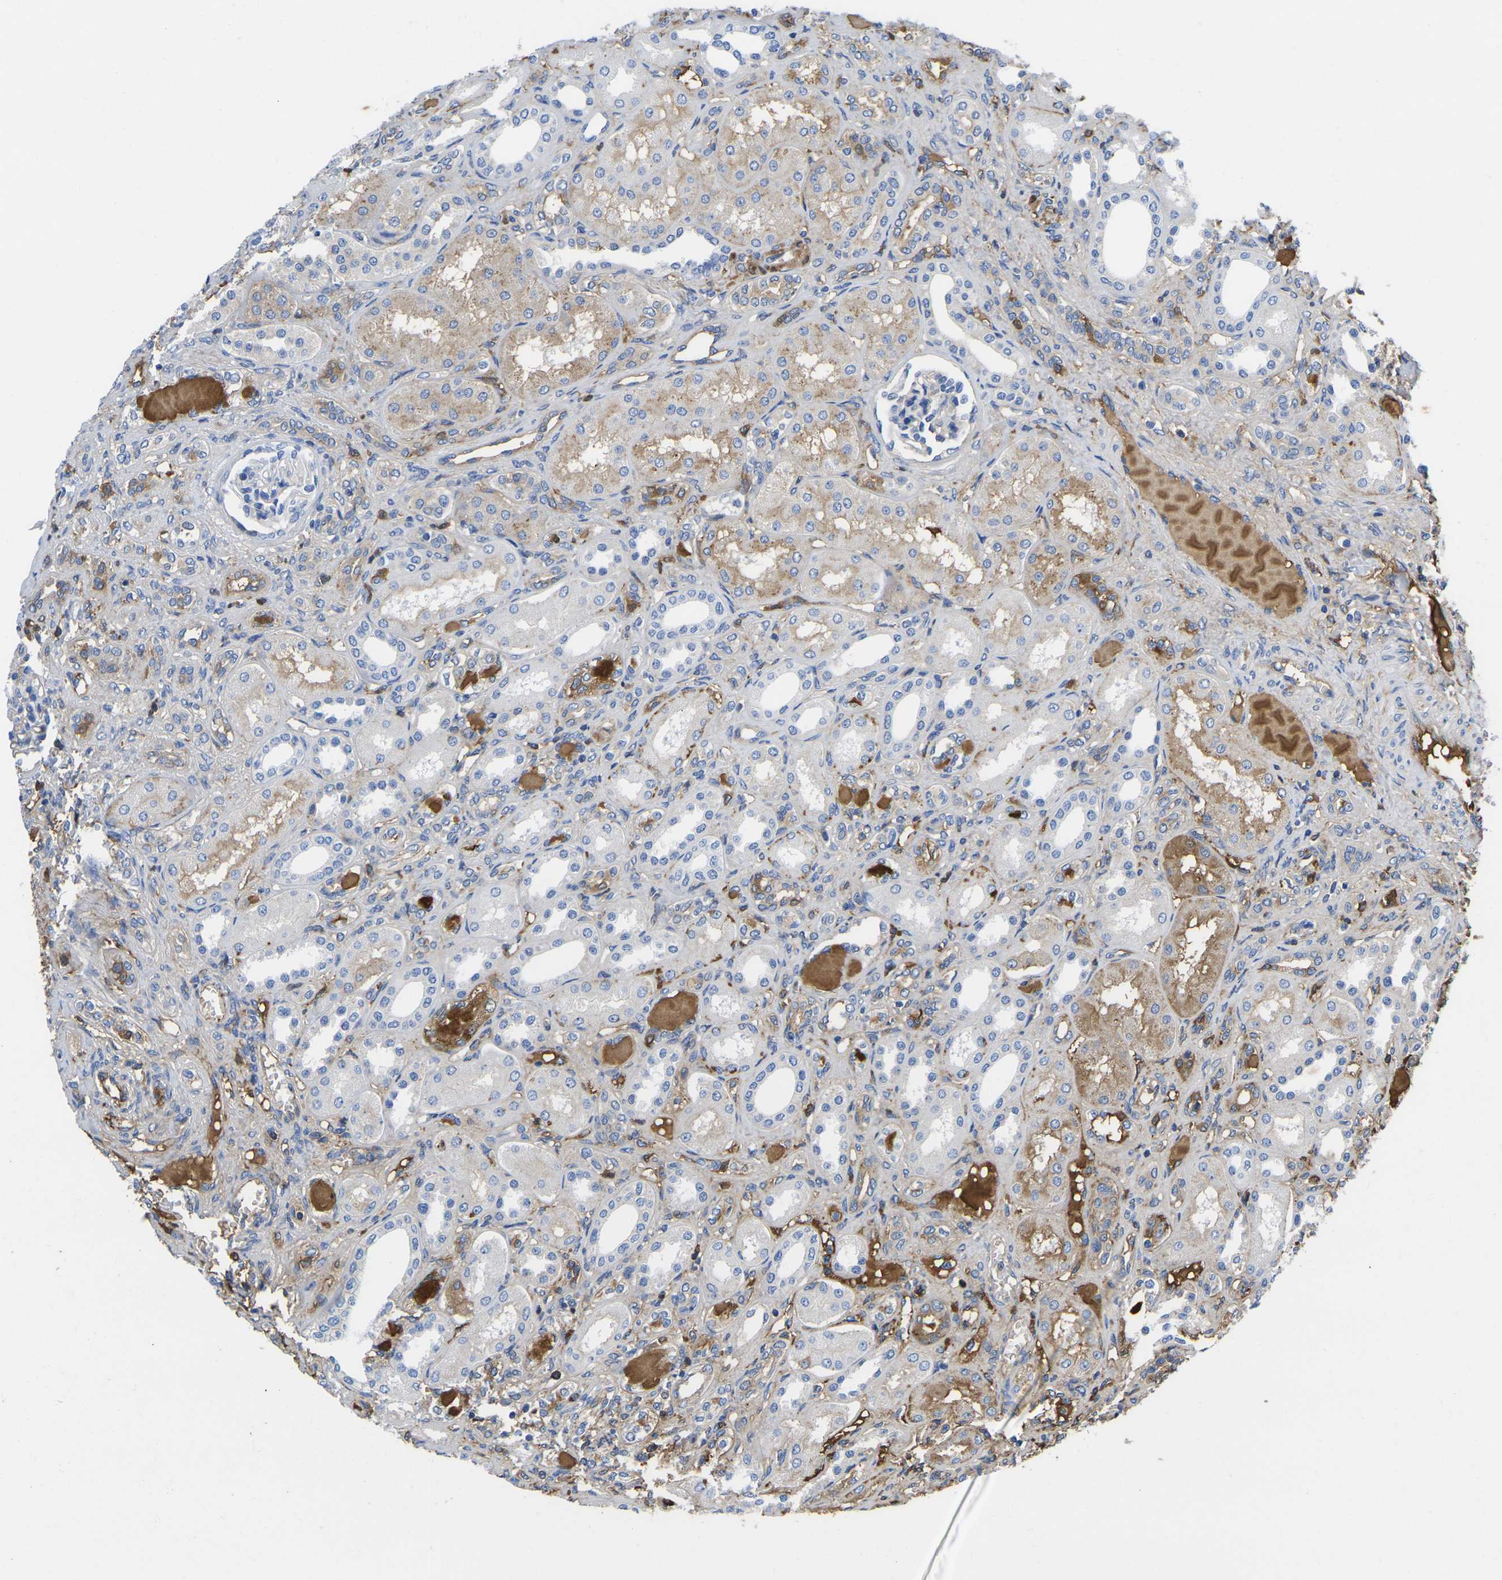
{"staining": {"intensity": "moderate", "quantity": "<25%", "location": "cytoplasmic/membranous"}, "tissue": "kidney", "cell_type": "Cells in glomeruli", "image_type": "normal", "snomed": [{"axis": "morphology", "description": "Normal tissue, NOS"}, {"axis": "topography", "description": "Kidney"}], "caption": "Approximately <25% of cells in glomeruli in unremarkable kidney show moderate cytoplasmic/membranous protein staining as visualized by brown immunohistochemical staining.", "gene": "GREM2", "patient": {"sex": "male", "age": 7}}